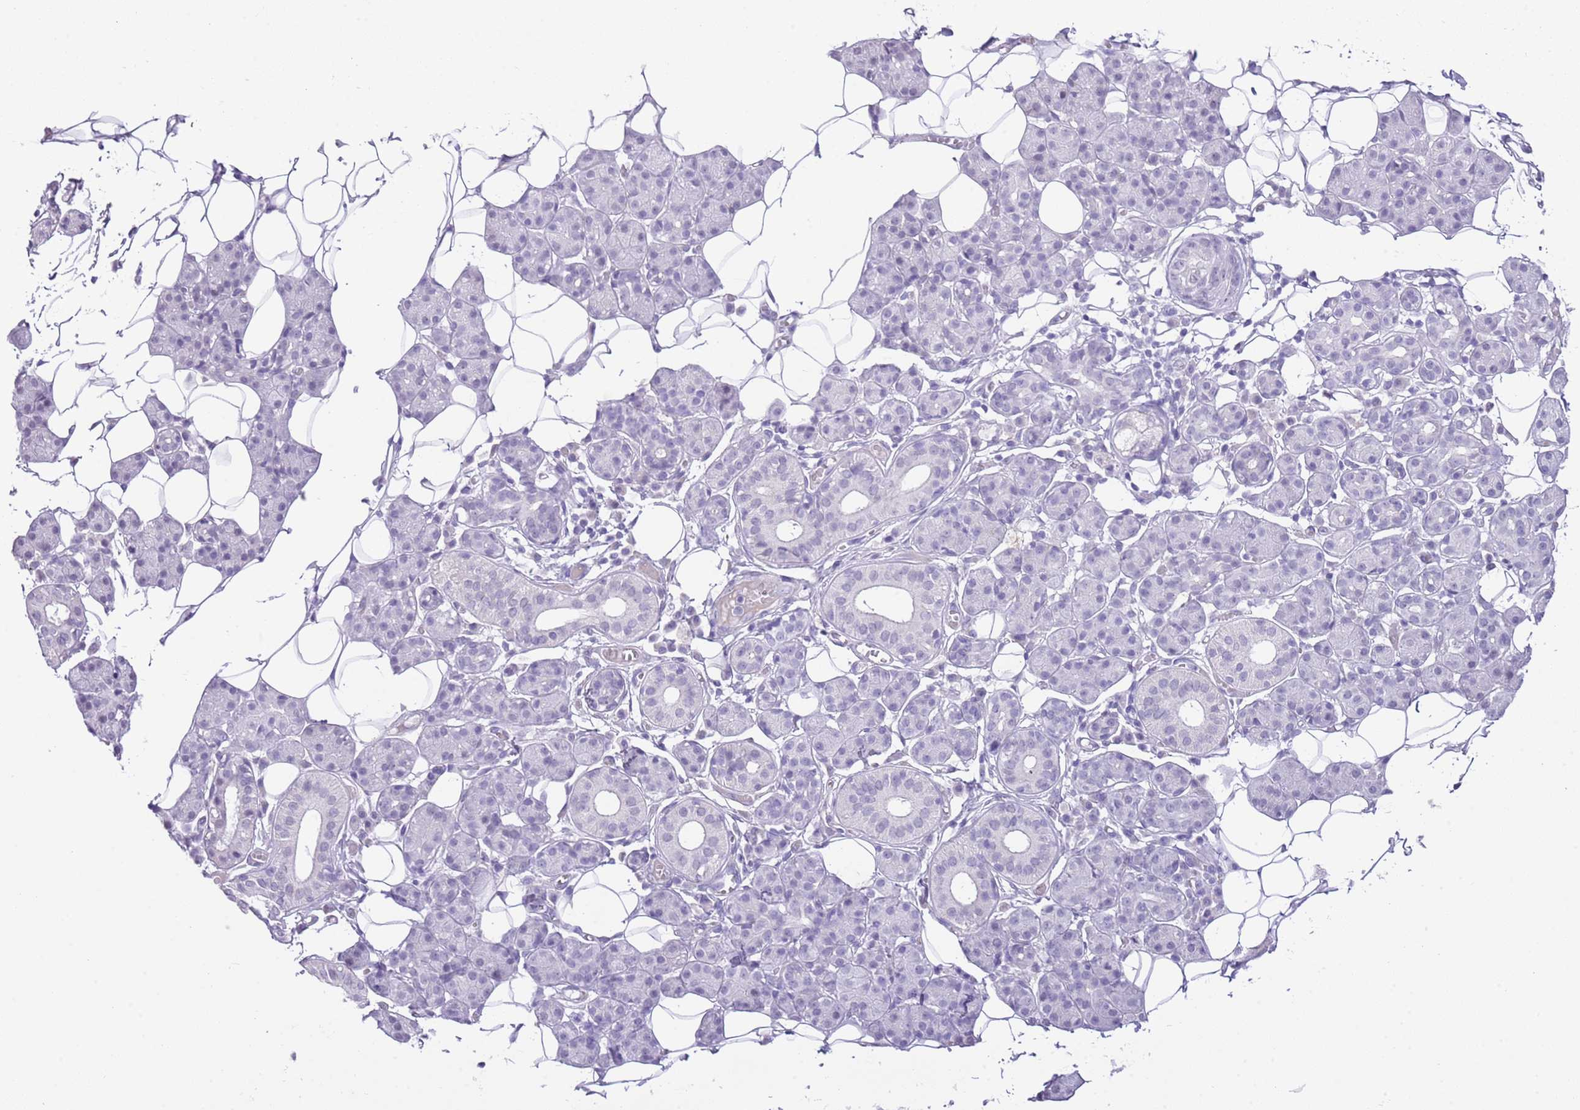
{"staining": {"intensity": "negative", "quantity": "none", "location": "none"}, "tissue": "salivary gland", "cell_type": "Glandular cells", "image_type": "normal", "snomed": [{"axis": "morphology", "description": "Normal tissue, NOS"}, {"axis": "topography", "description": "Salivary gland"}], "caption": "A high-resolution micrograph shows immunohistochemistry staining of normal salivary gland, which demonstrates no significant expression in glandular cells.", "gene": "MIDN", "patient": {"sex": "female", "age": 33}}